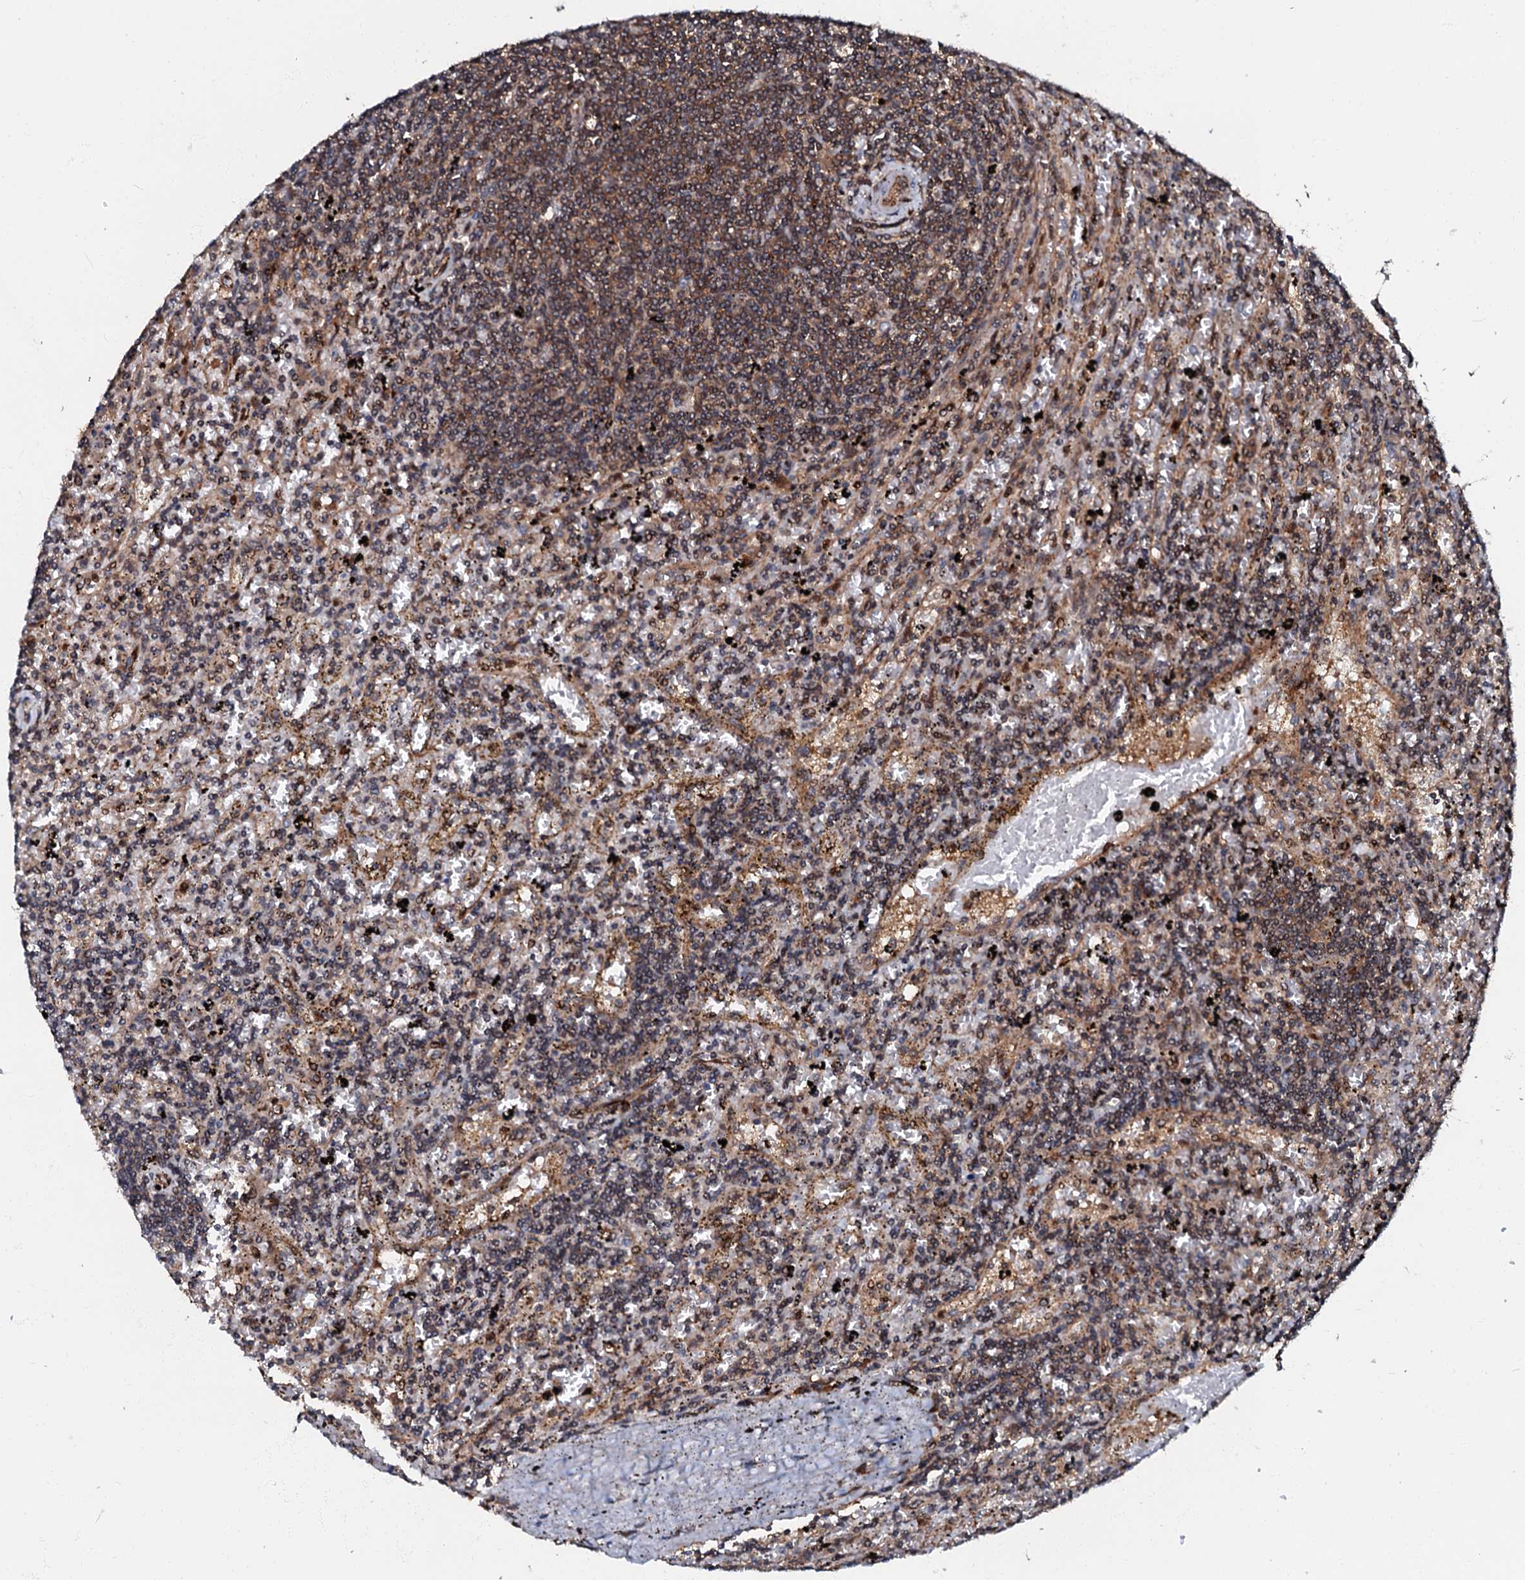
{"staining": {"intensity": "moderate", "quantity": "<25%", "location": "cytoplasmic/membranous"}, "tissue": "lymphoma", "cell_type": "Tumor cells", "image_type": "cancer", "snomed": [{"axis": "morphology", "description": "Malignant lymphoma, non-Hodgkin's type, Low grade"}, {"axis": "topography", "description": "Spleen"}], "caption": "Immunohistochemistry (IHC) histopathology image of neoplastic tissue: lymphoma stained using immunohistochemistry (IHC) shows low levels of moderate protein expression localized specifically in the cytoplasmic/membranous of tumor cells, appearing as a cytoplasmic/membranous brown color.", "gene": "OSBP", "patient": {"sex": "male", "age": 76}}